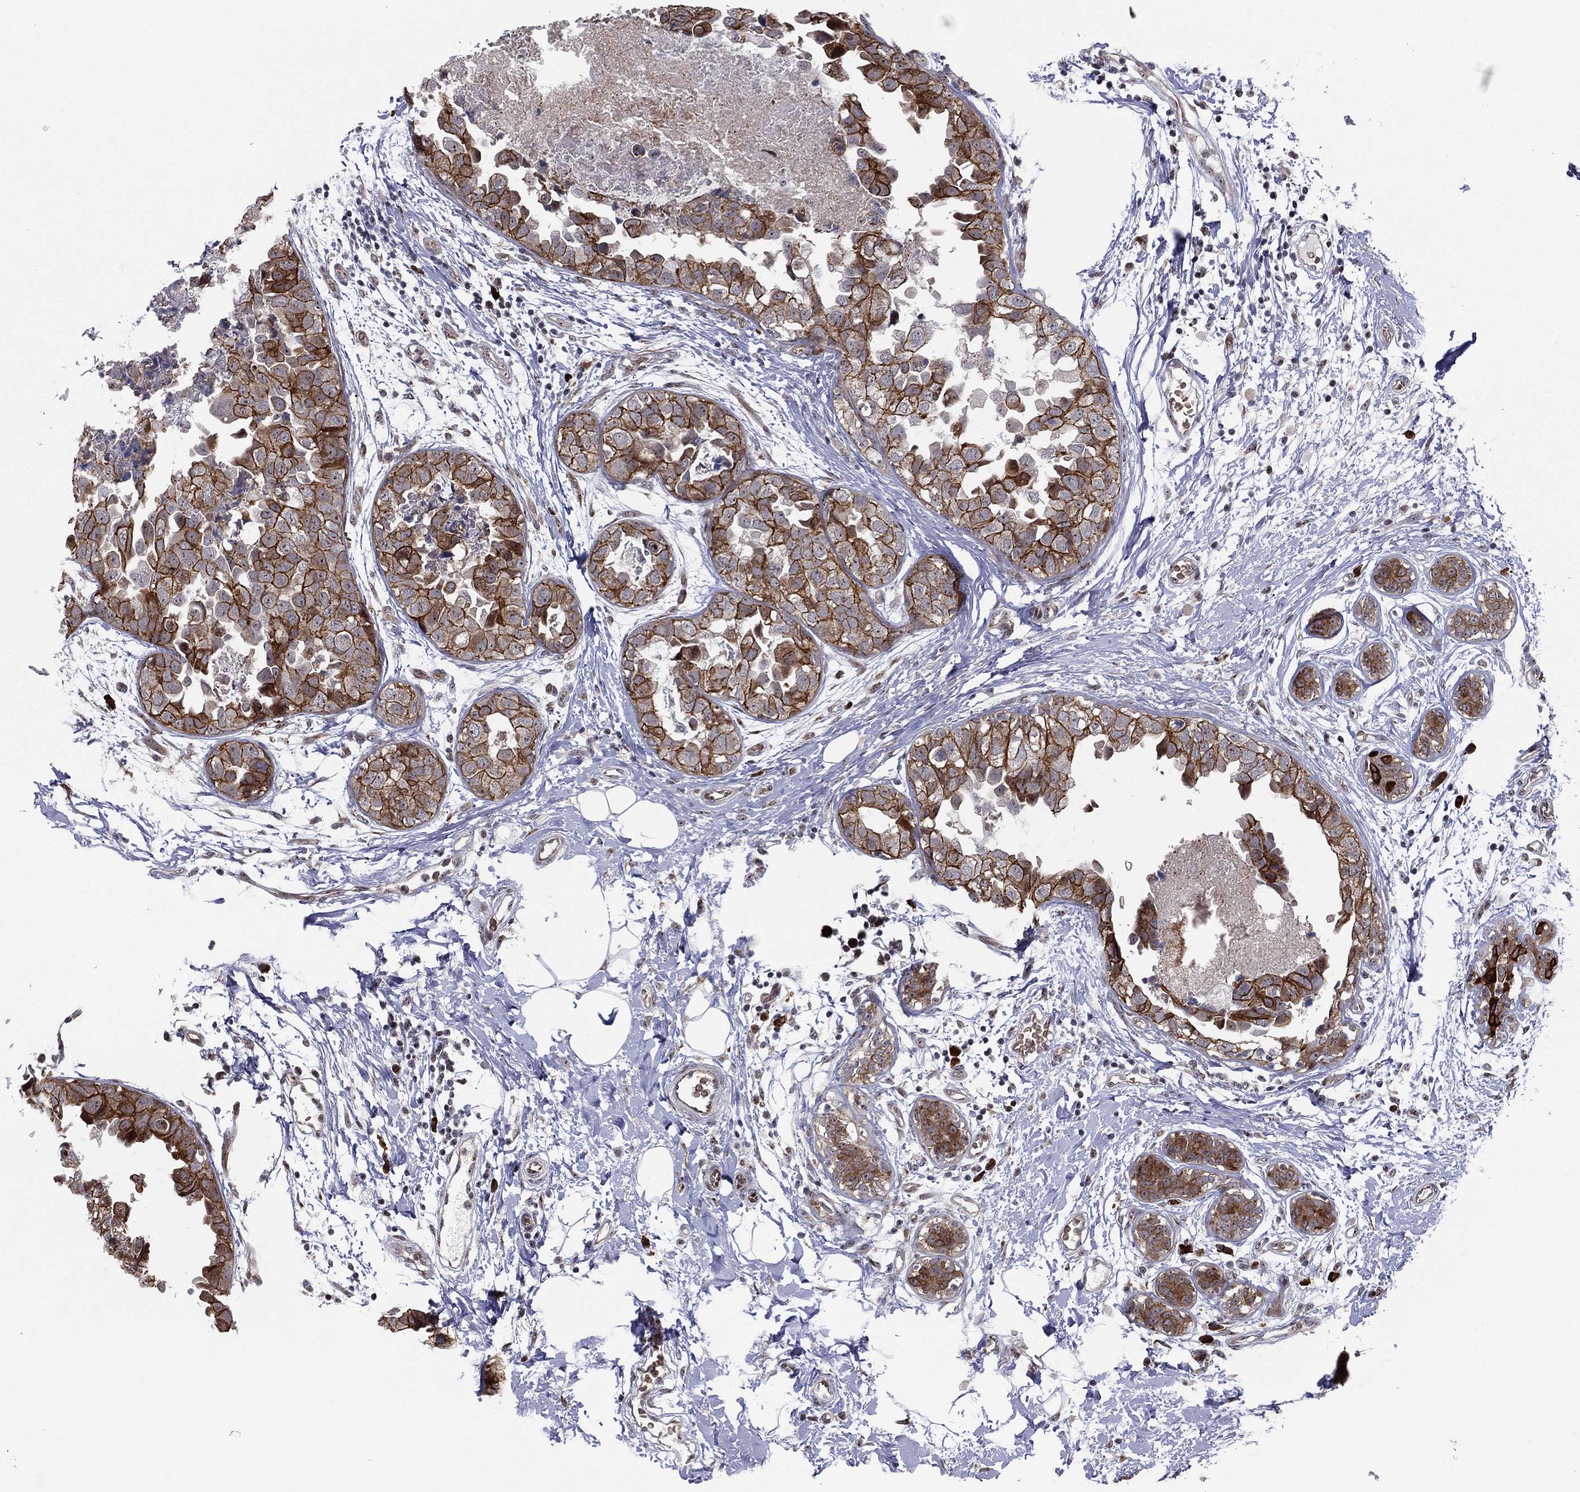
{"staining": {"intensity": "strong", "quantity": "25%-75%", "location": "cytoplasmic/membranous"}, "tissue": "breast cancer", "cell_type": "Tumor cells", "image_type": "cancer", "snomed": [{"axis": "morphology", "description": "Normal tissue, NOS"}, {"axis": "morphology", "description": "Duct carcinoma"}, {"axis": "topography", "description": "Breast"}], "caption": "Approximately 25%-75% of tumor cells in human breast cancer (infiltrating ductal carcinoma) demonstrate strong cytoplasmic/membranous protein staining as visualized by brown immunohistochemical staining.", "gene": "VHL", "patient": {"sex": "female", "age": 40}}